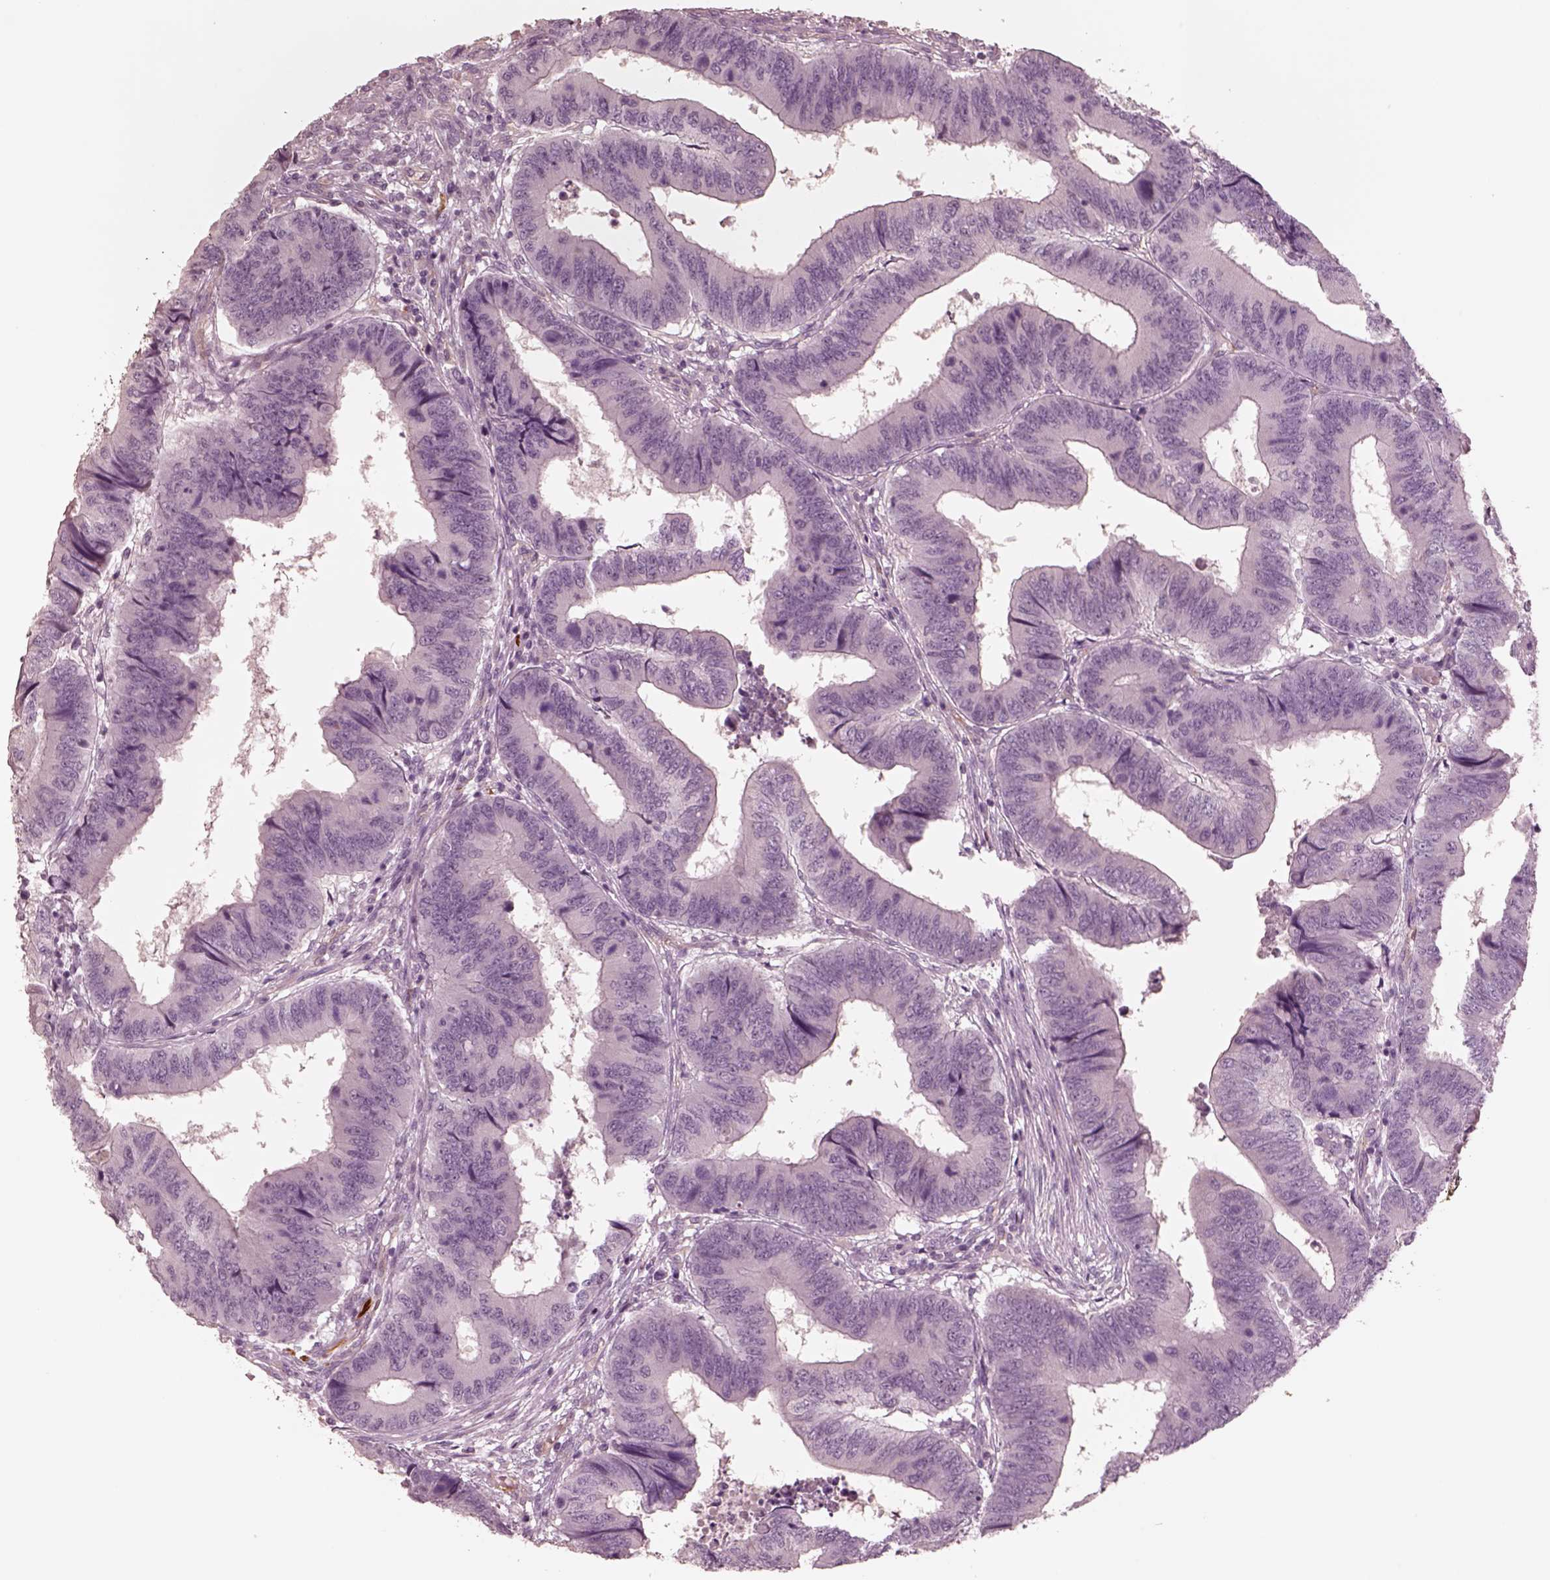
{"staining": {"intensity": "negative", "quantity": "none", "location": "none"}, "tissue": "colorectal cancer", "cell_type": "Tumor cells", "image_type": "cancer", "snomed": [{"axis": "morphology", "description": "Adenocarcinoma, NOS"}, {"axis": "topography", "description": "Colon"}], "caption": "This histopathology image is of colorectal cancer (adenocarcinoma) stained with immunohistochemistry to label a protein in brown with the nuclei are counter-stained blue. There is no positivity in tumor cells.", "gene": "DNAAF9", "patient": {"sex": "male", "age": 53}}